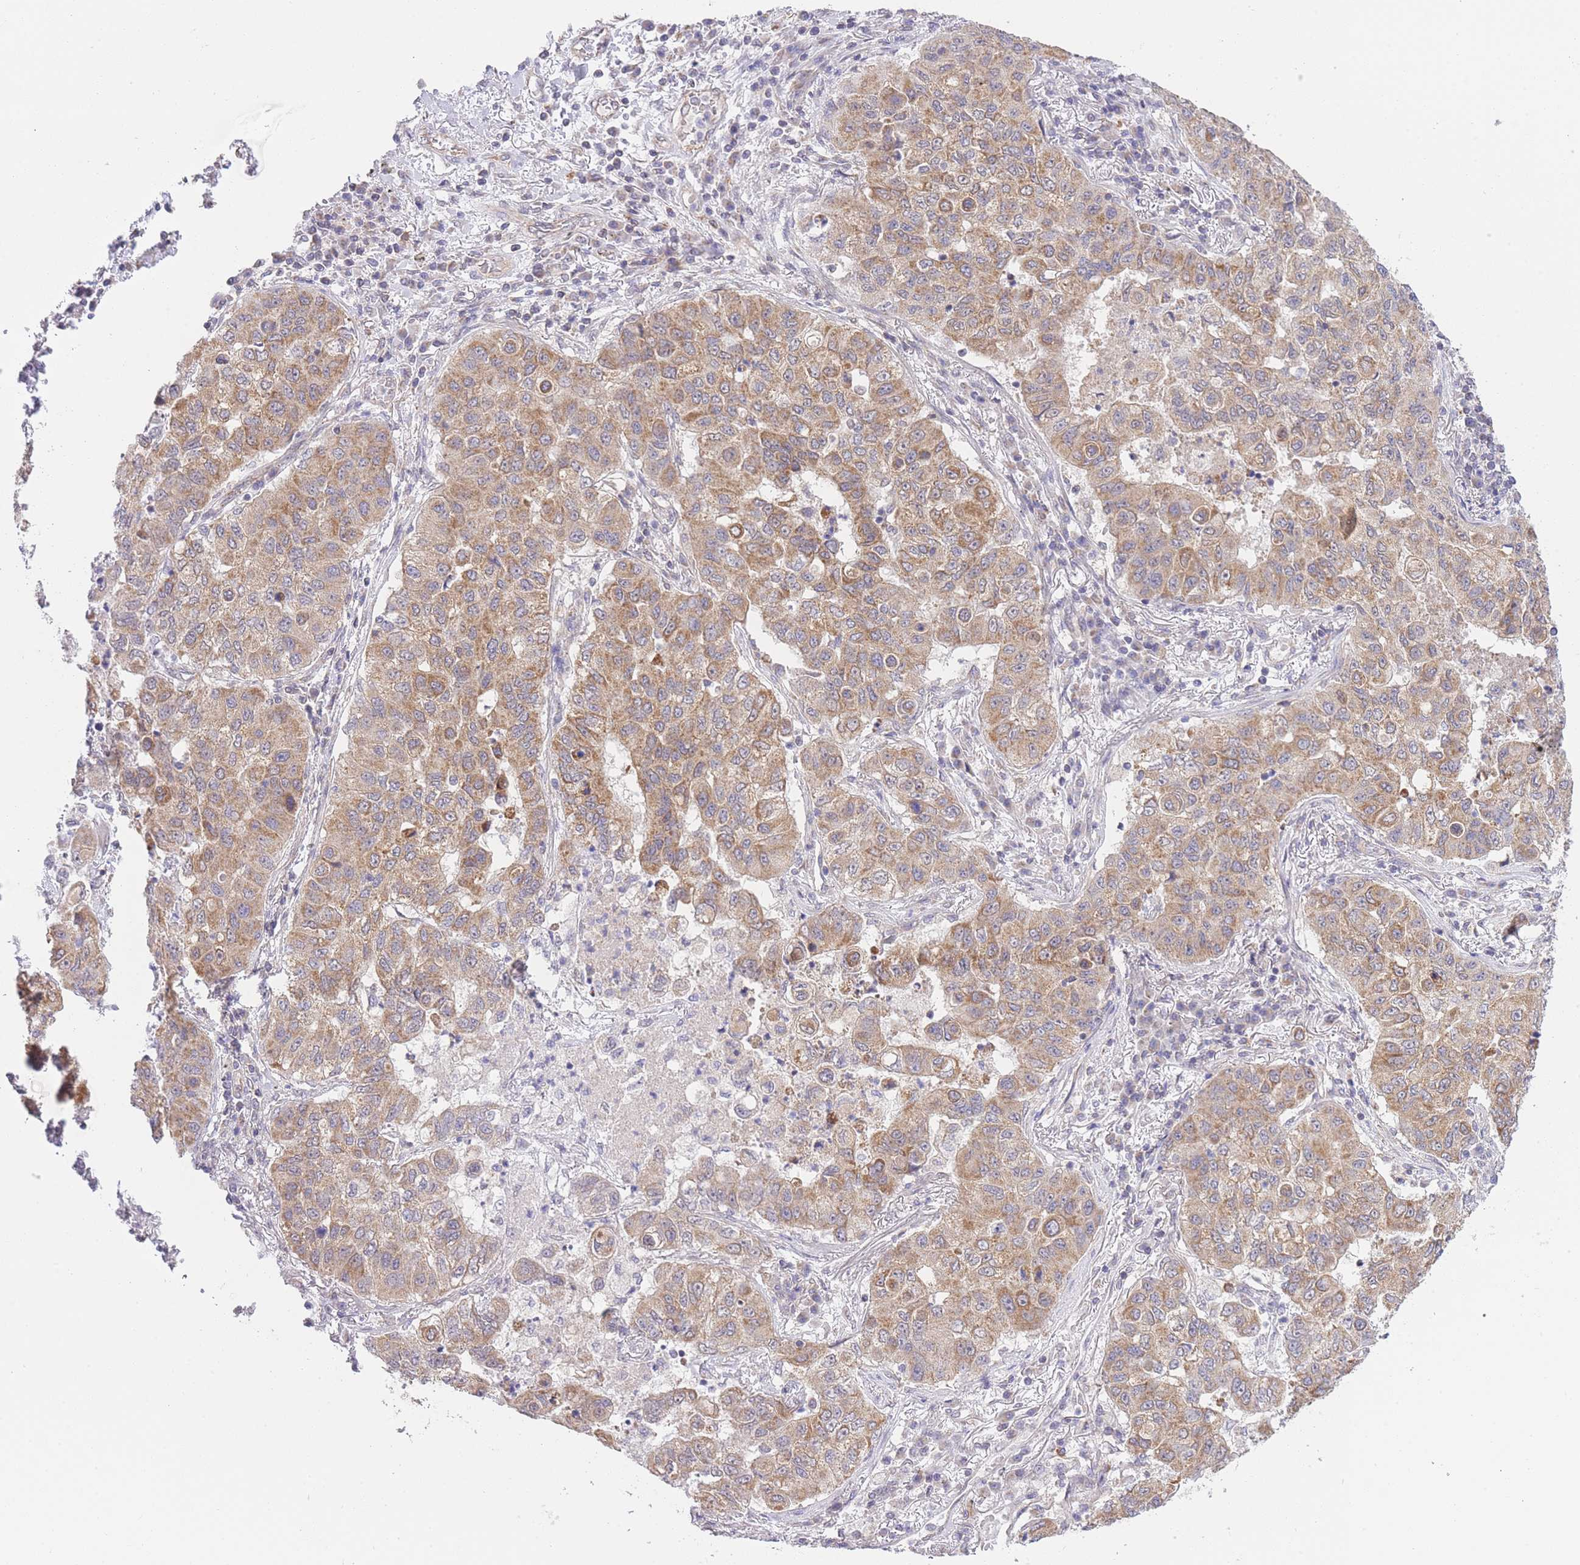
{"staining": {"intensity": "moderate", "quantity": ">75%", "location": "cytoplasmic/membranous"}, "tissue": "lung cancer", "cell_type": "Tumor cells", "image_type": "cancer", "snomed": [{"axis": "morphology", "description": "Squamous cell carcinoma, NOS"}, {"axis": "topography", "description": "Lung"}], "caption": "This micrograph displays immunohistochemistry (IHC) staining of human lung cancer (squamous cell carcinoma), with medium moderate cytoplasmic/membranous positivity in approximately >75% of tumor cells.", "gene": "CTBP1", "patient": {"sex": "male", "age": 74}}